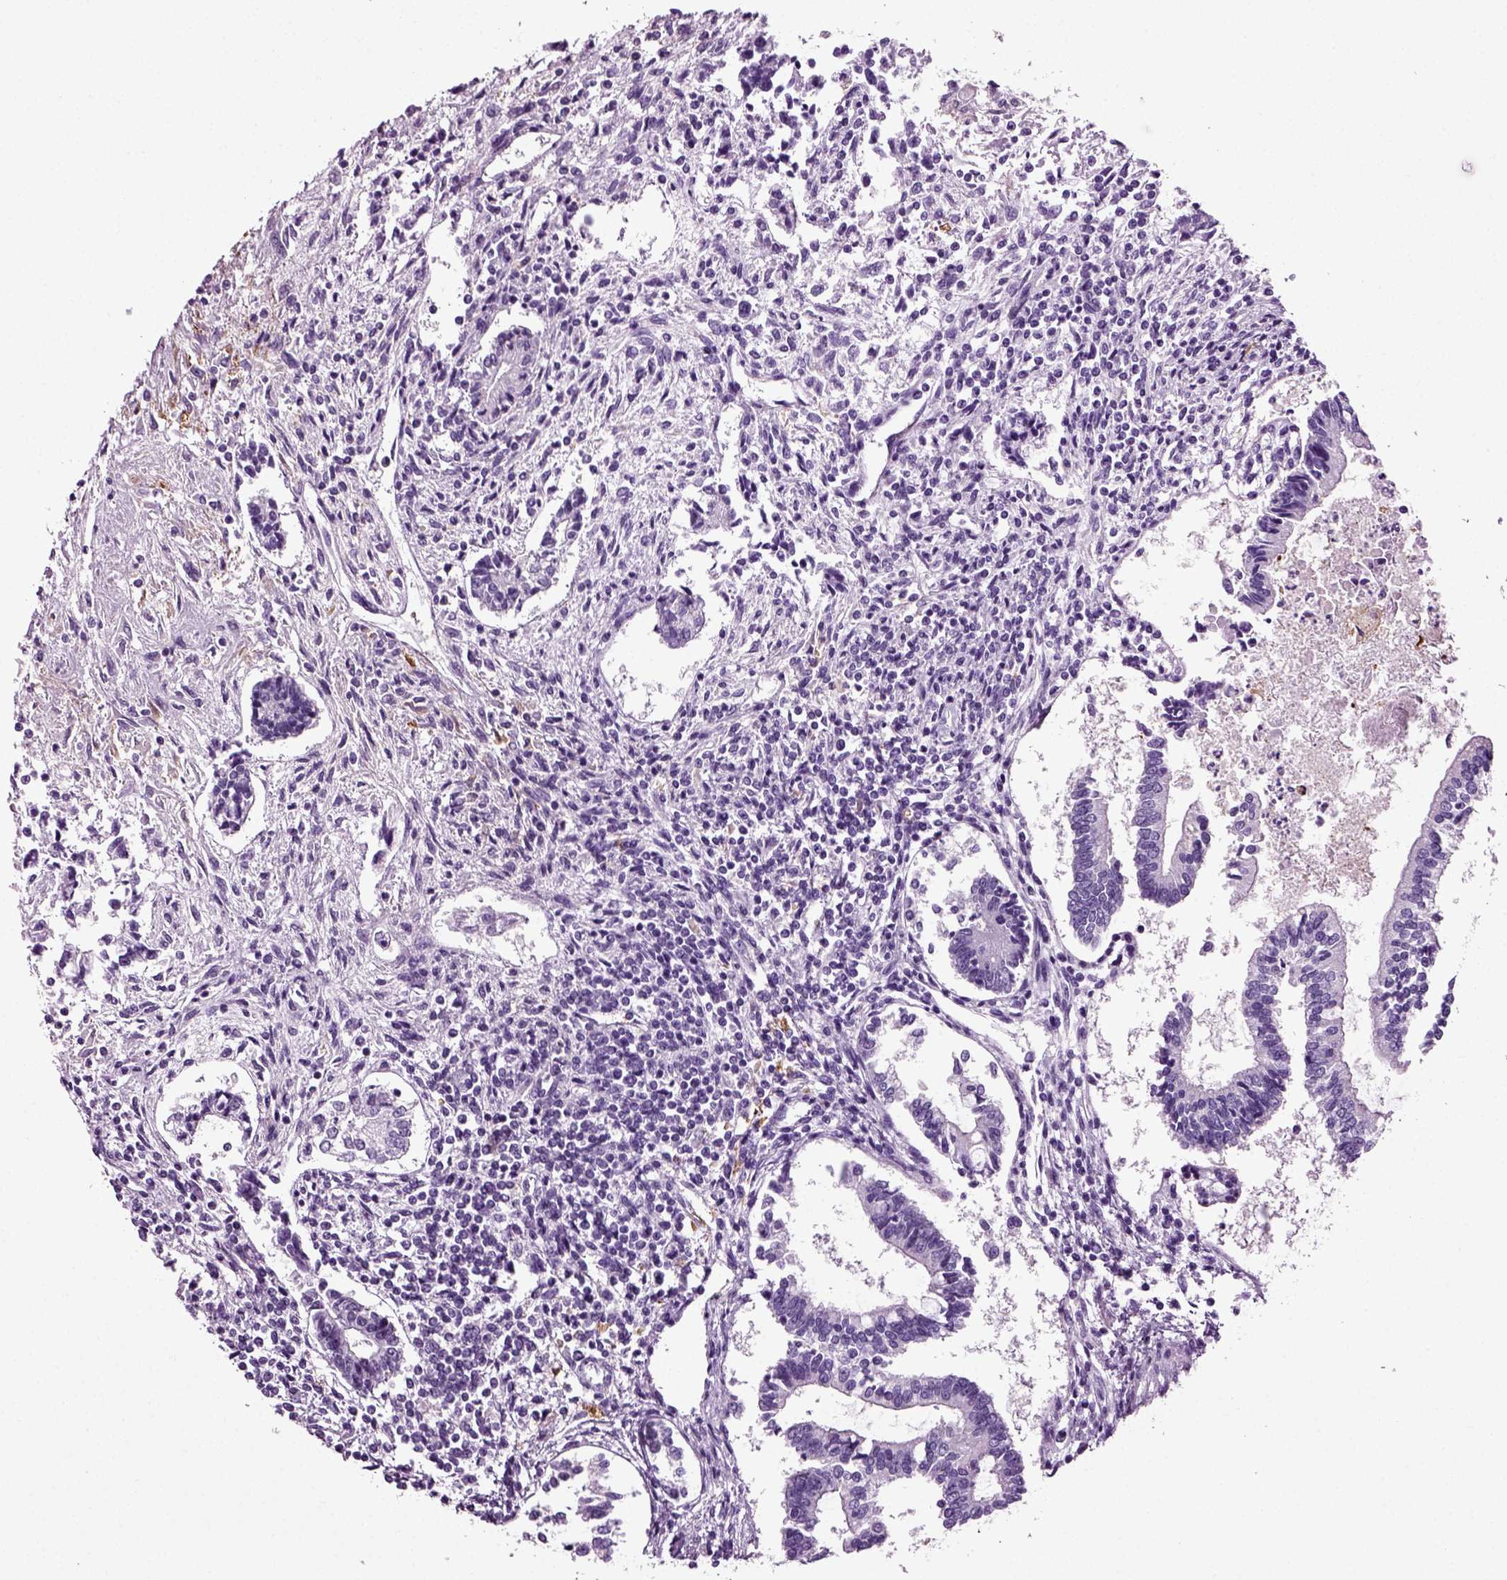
{"staining": {"intensity": "negative", "quantity": "none", "location": "none"}, "tissue": "testis cancer", "cell_type": "Tumor cells", "image_type": "cancer", "snomed": [{"axis": "morphology", "description": "Carcinoma, Embryonal, NOS"}, {"axis": "topography", "description": "Testis"}], "caption": "IHC photomicrograph of neoplastic tissue: testis cancer (embryonal carcinoma) stained with DAB displays no significant protein expression in tumor cells.", "gene": "DNAH10", "patient": {"sex": "male", "age": 37}}